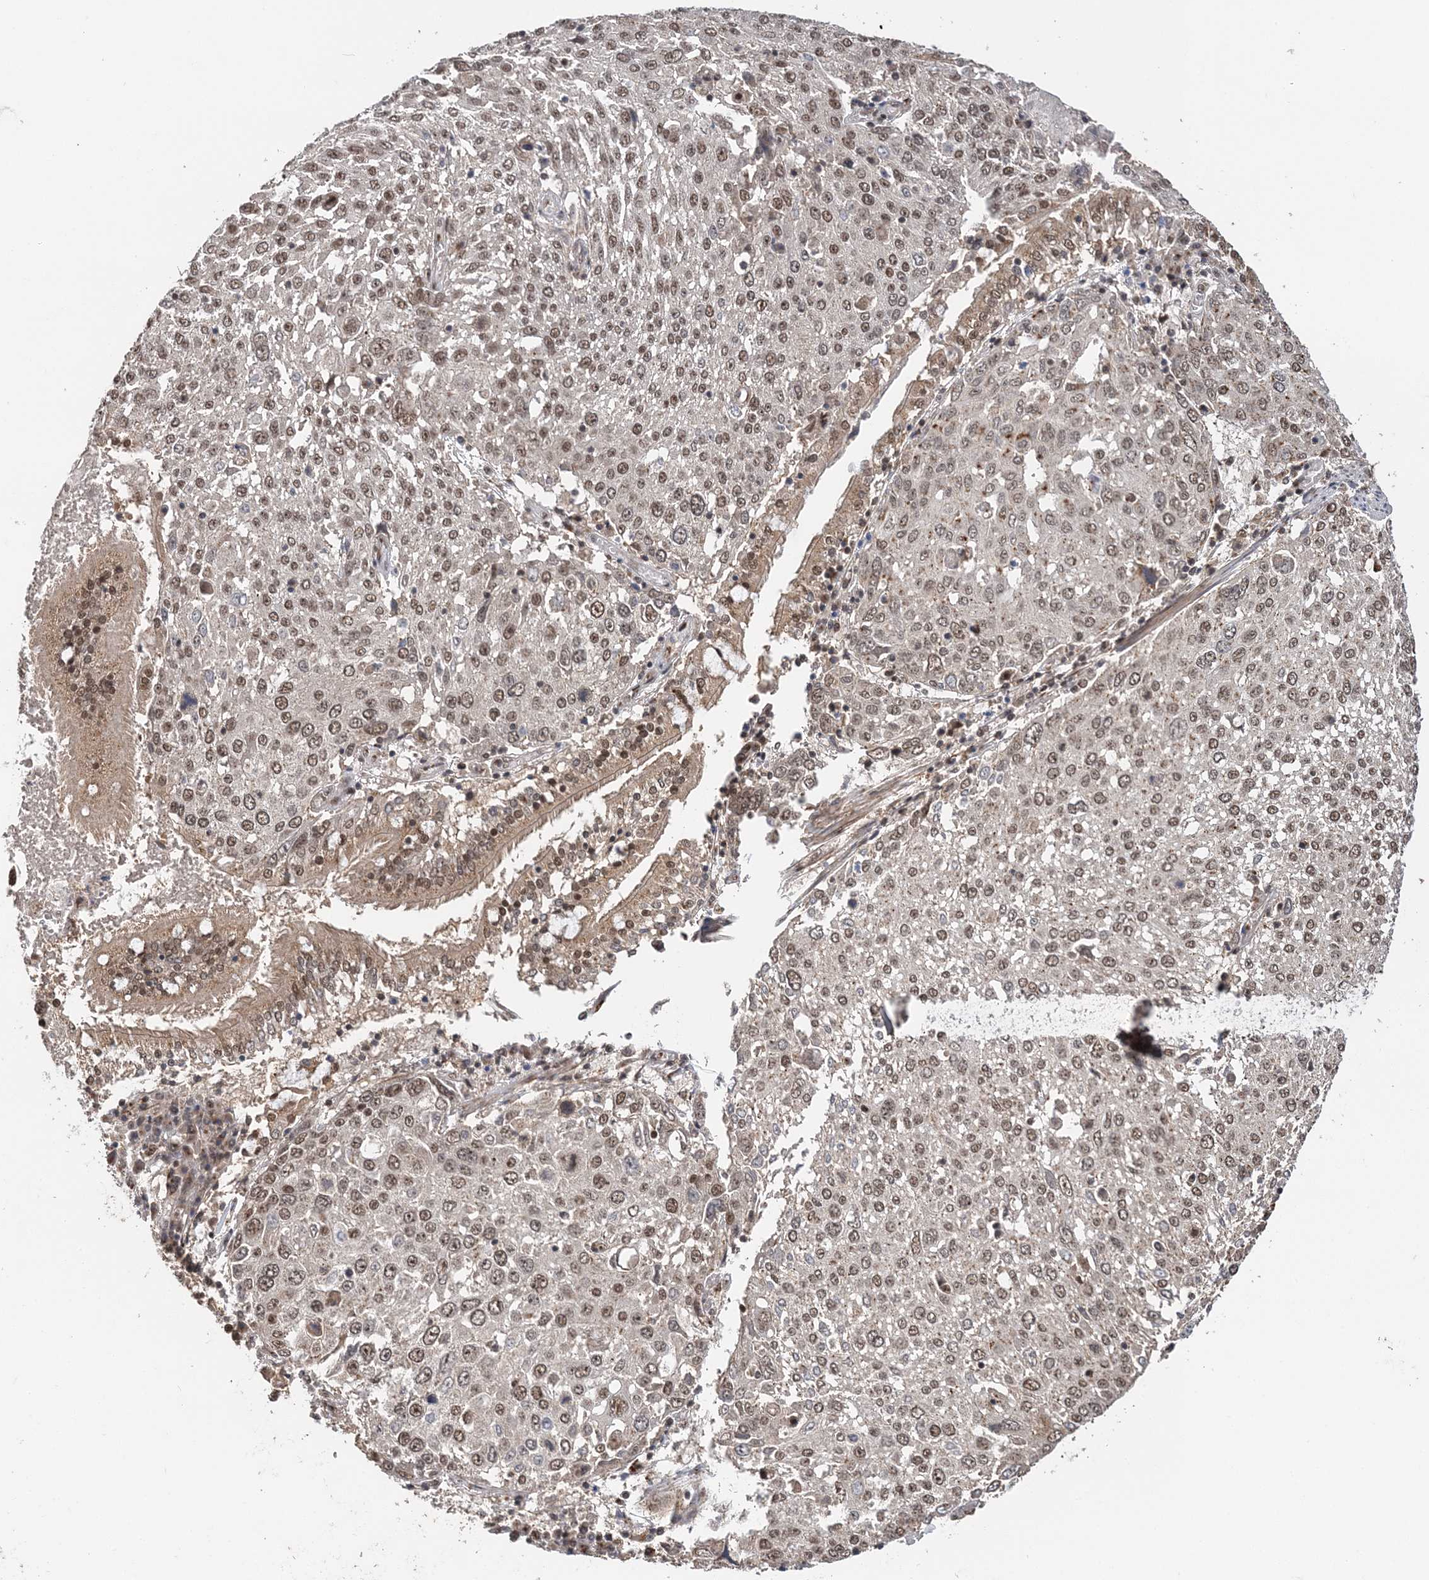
{"staining": {"intensity": "moderate", "quantity": ">75%", "location": "nuclear"}, "tissue": "lung cancer", "cell_type": "Tumor cells", "image_type": "cancer", "snomed": [{"axis": "morphology", "description": "Squamous cell carcinoma, NOS"}, {"axis": "topography", "description": "Lung"}], "caption": "IHC (DAB (3,3'-diaminobenzidine)) staining of human lung squamous cell carcinoma shows moderate nuclear protein positivity in approximately >75% of tumor cells. Using DAB (brown) and hematoxylin (blue) stains, captured at high magnification using brightfield microscopy.", "gene": "TSHZ2", "patient": {"sex": "male", "age": 65}}